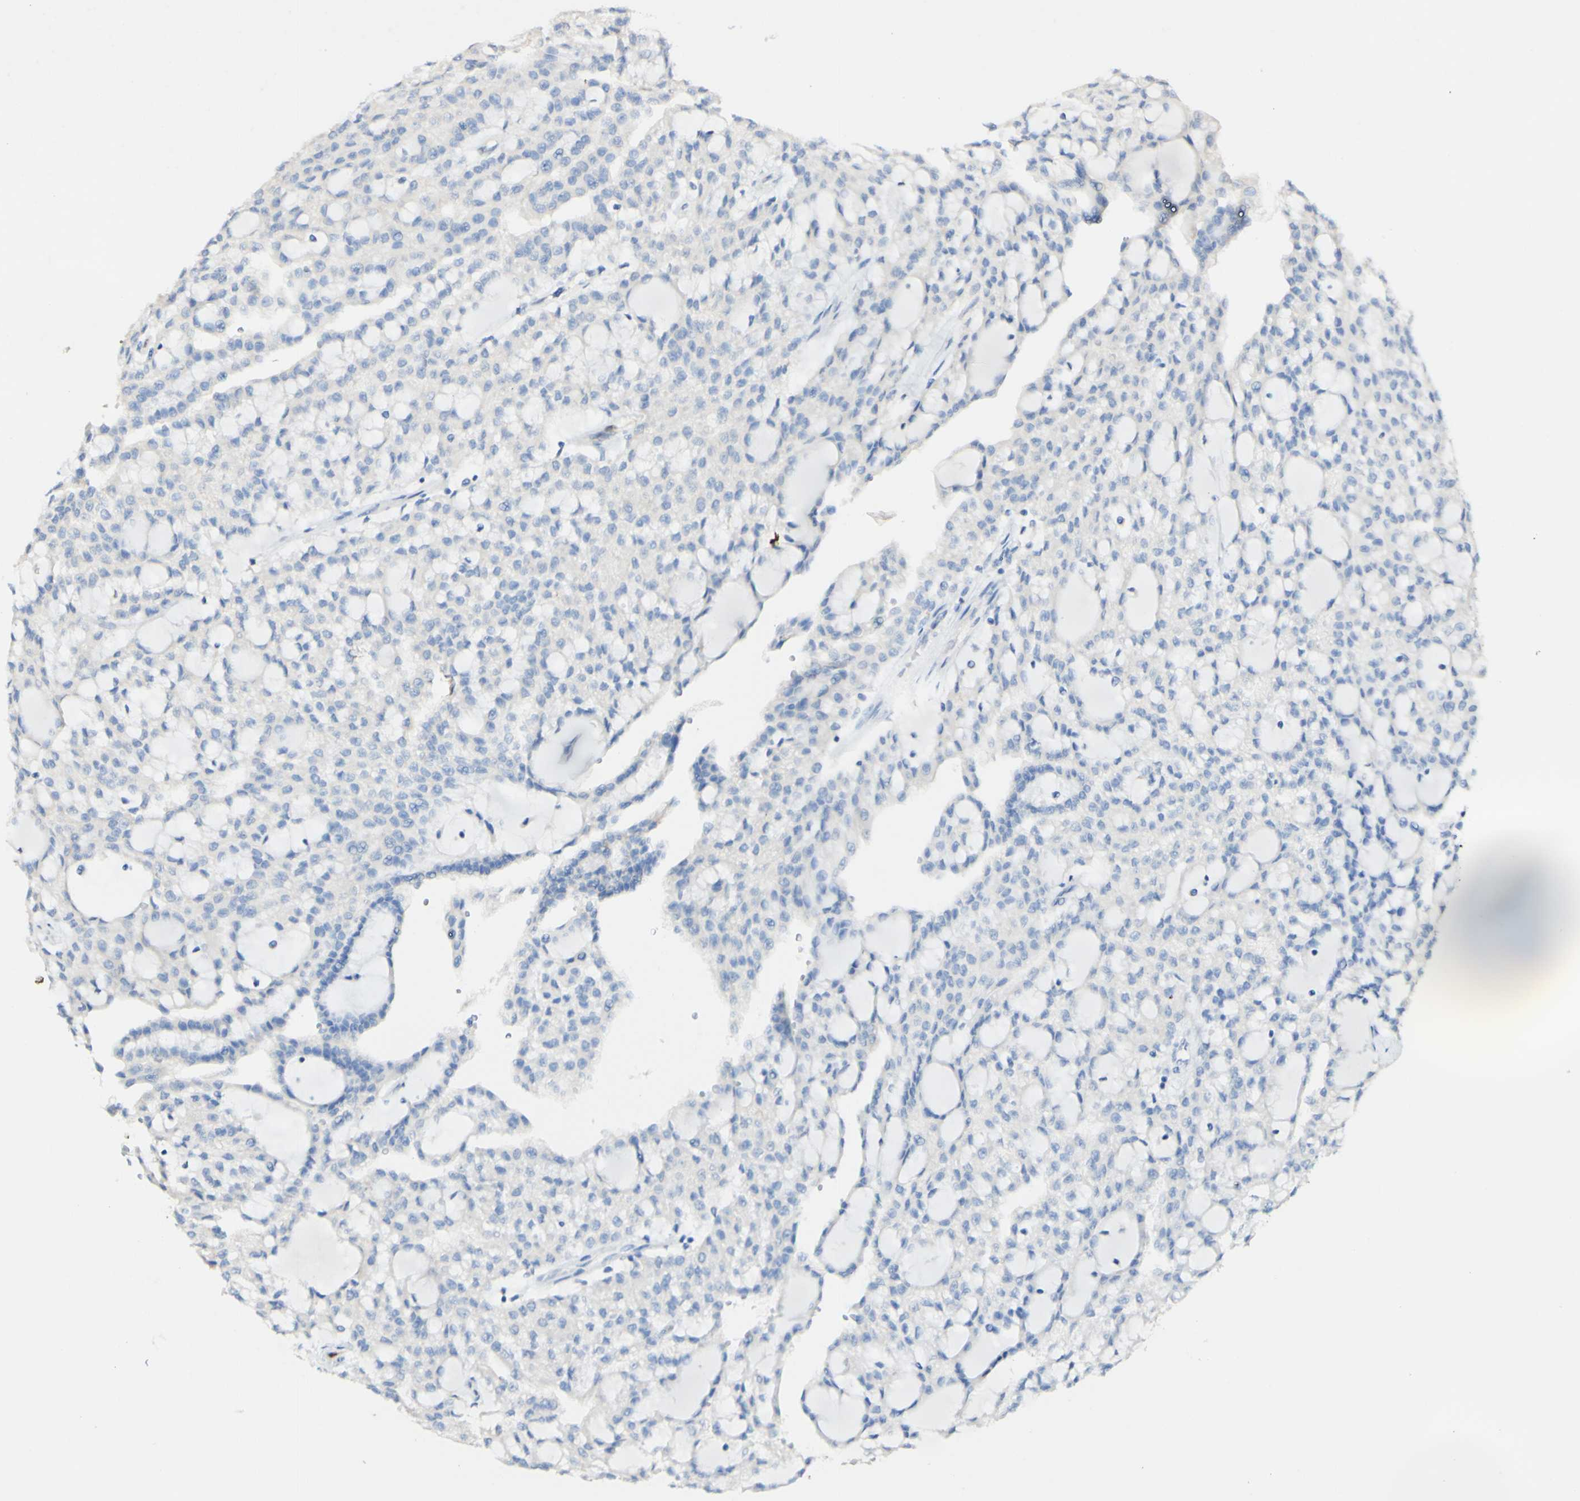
{"staining": {"intensity": "negative", "quantity": "none", "location": "none"}, "tissue": "renal cancer", "cell_type": "Tumor cells", "image_type": "cancer", "snomed": [{"axis": "morphology", "description": "Adenocarcinoma, NOS"}, {"axis": "topography", "description": "Kidney"}], "caption": "This is an IHC photomicrograph of human adenocarcinoma (renal). There is no expression in tumor cells.", "gene": "FGF4", "patient": {"sex": "male", "age": 63}}